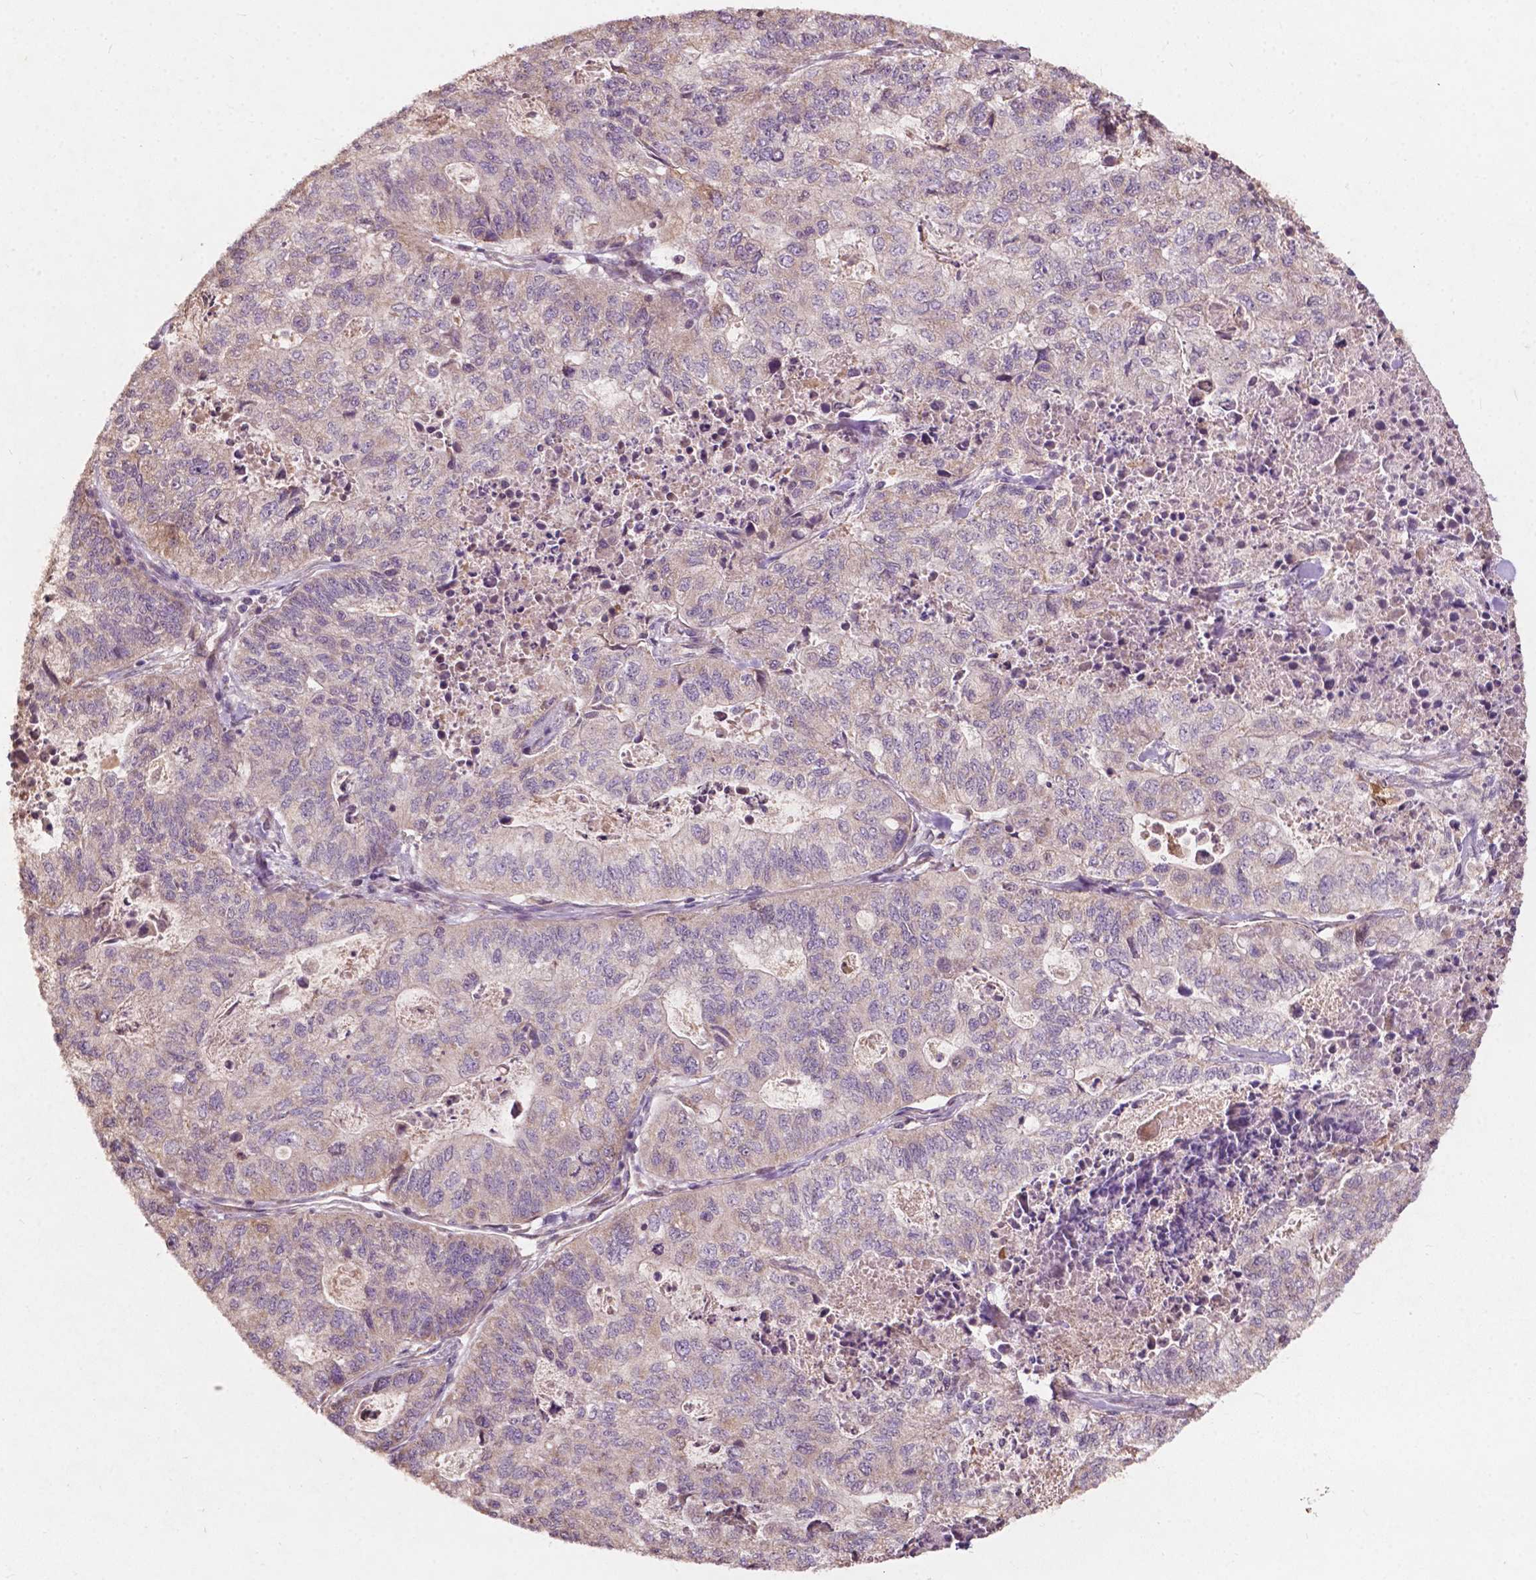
{"staining": {"intensity": "weak", "quantity": "25%-75%", "location": "cytoplasmic/membranous"}, "tissue": "stomach cancer", "cell_type": "Tumor cells", "image_type": "cancer", "snomed": [{"axis": "morphology", "description": "Adenocarcinoma, NOS"}, {"axis": "topography", "description": "Stomach, upper"}], "caption": "Immunohistochemical staining of human adenocarcinoma (stomach) displays low levels of weak cytoplasmic/membranous expression in approximately 25%-75% of tumor cells.", "gene": "CDC42BPA", "patient": {"sex": "female", "age": 67}}